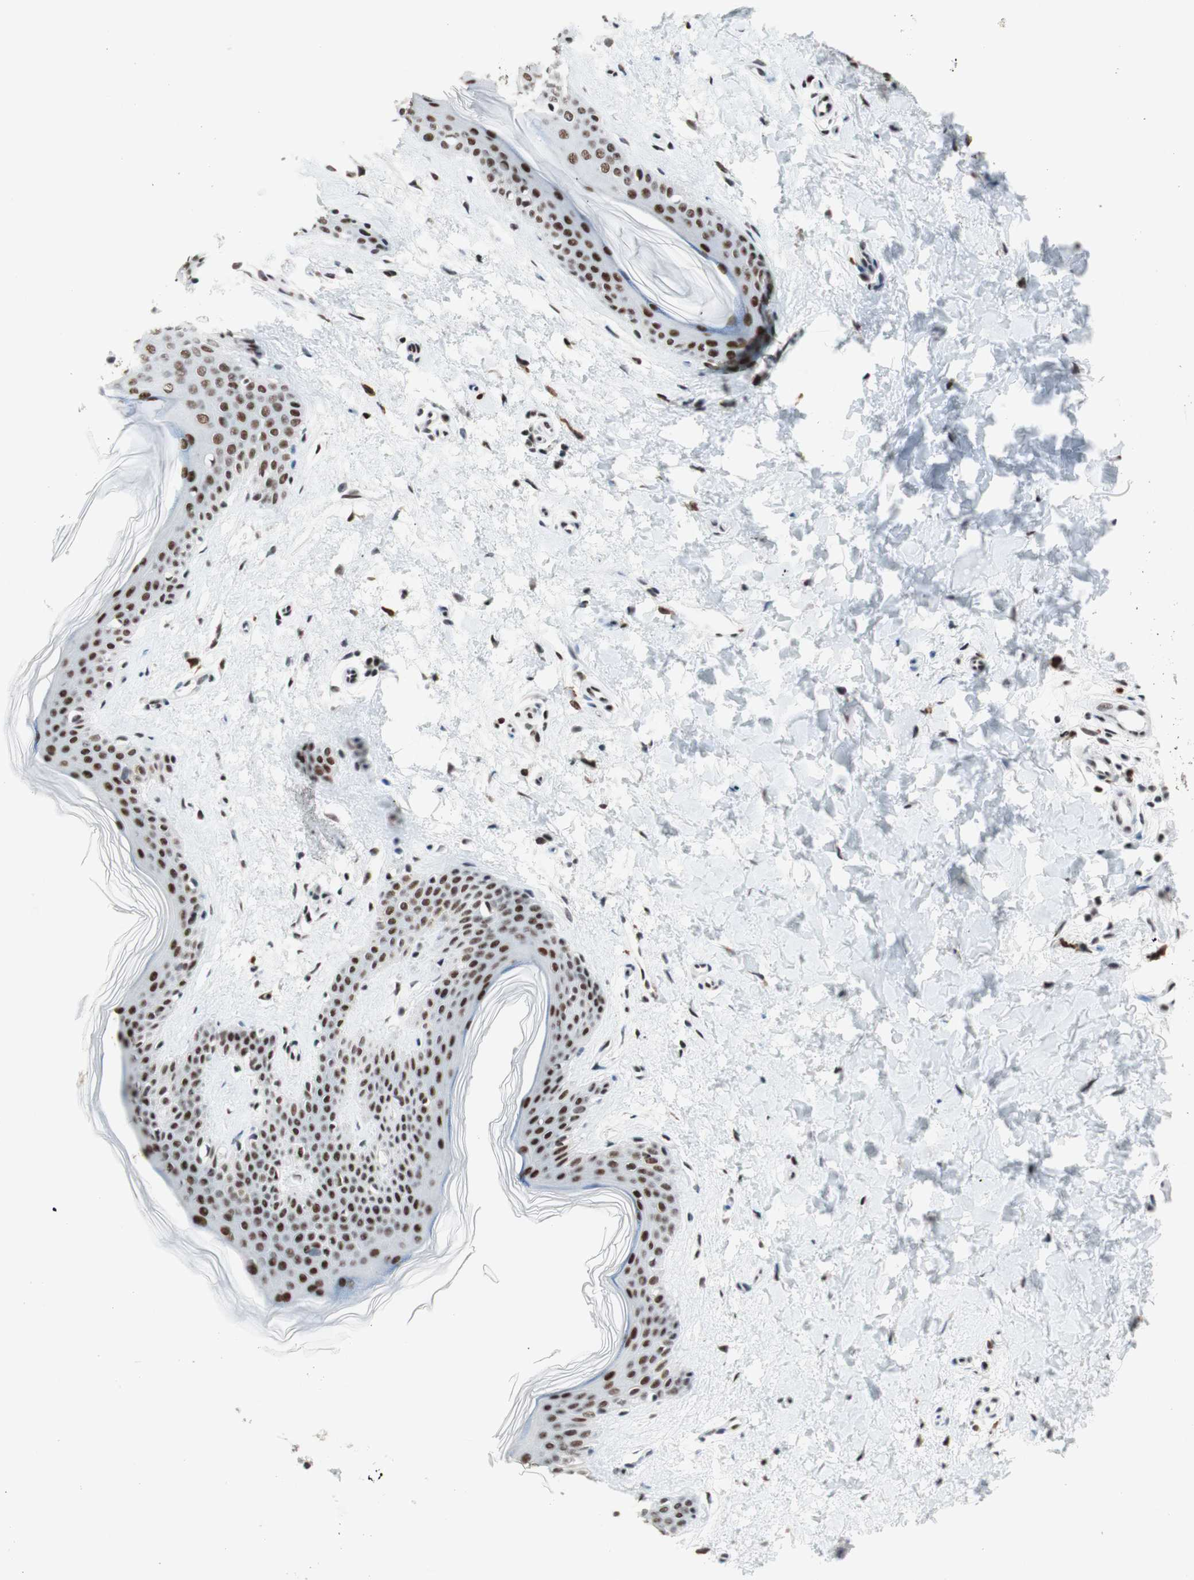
{"staining": {"intensity": "strong", "quantity": ">75%", "location": "nuclear"}, "tissue": "skin", "cell_type": "Fibroblasts", "image_type": "normal", "snomed": [{"axis": "morphology", "description": "Normal tissue, NOS"}, {"axis": "topography", "description": "Skin"}], "caption": "This is a histology image of IHC staining of normal skin, which shows strong expression in the nuclear of fibroblasts.", "gene": "PRPF19", "patient": {"sex": "female", "age": 41}}